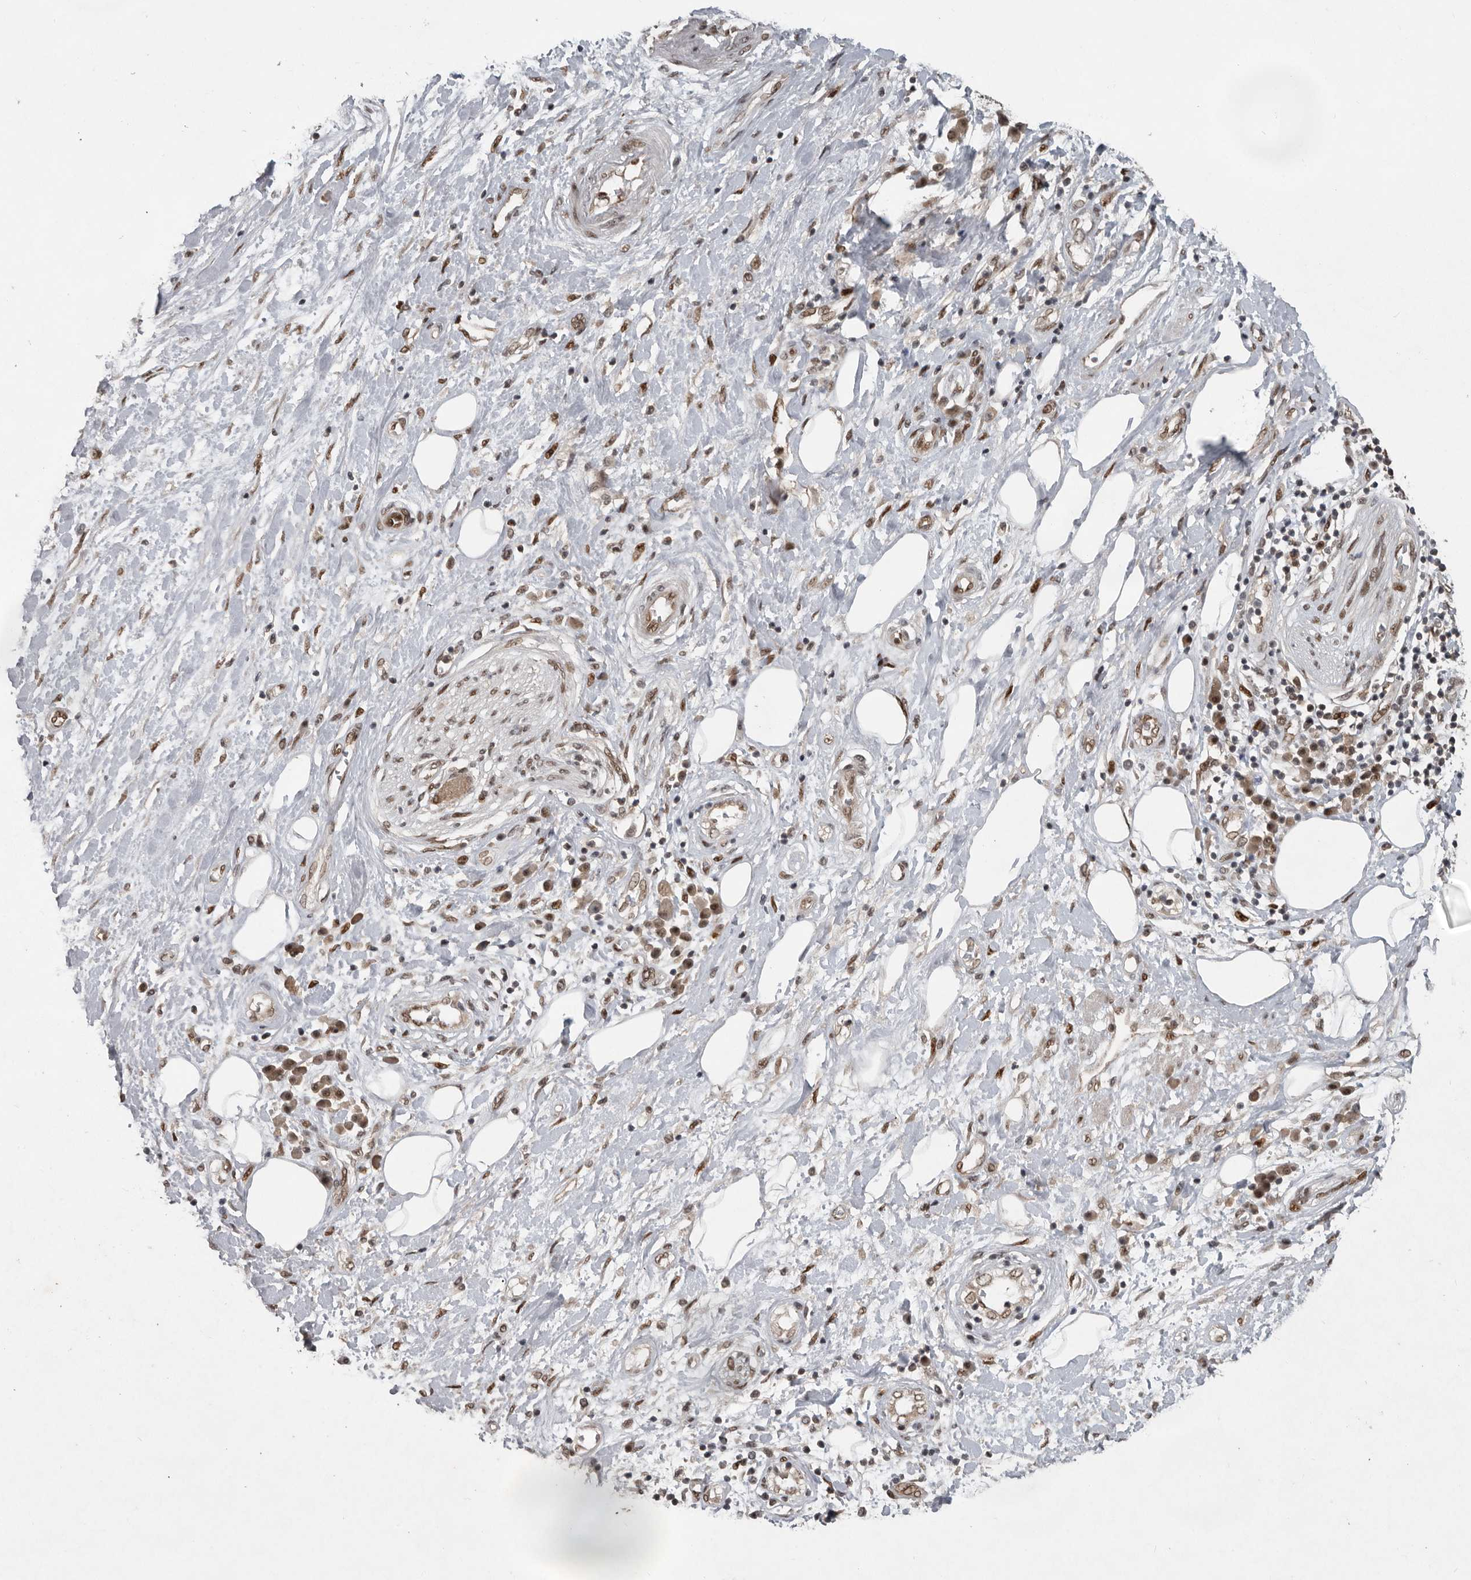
{"staining": {"intensity": "negative", "quantity": "none", "location": "none"}, "tissue": "pancreatic cancer", "cell_type": "Tumor cells", "image_type": "cancer", "snomed": [{"axis": "morphology", "description": "Adenocarcinoma, NOS"}, {"axis": "topography", "description": "Pancreas"}], "caption": "There is no significant staining in tumor cells of pancreatic cancer.", "gene": "CDC27", "patient": {"sex": "female", "age": 73}}